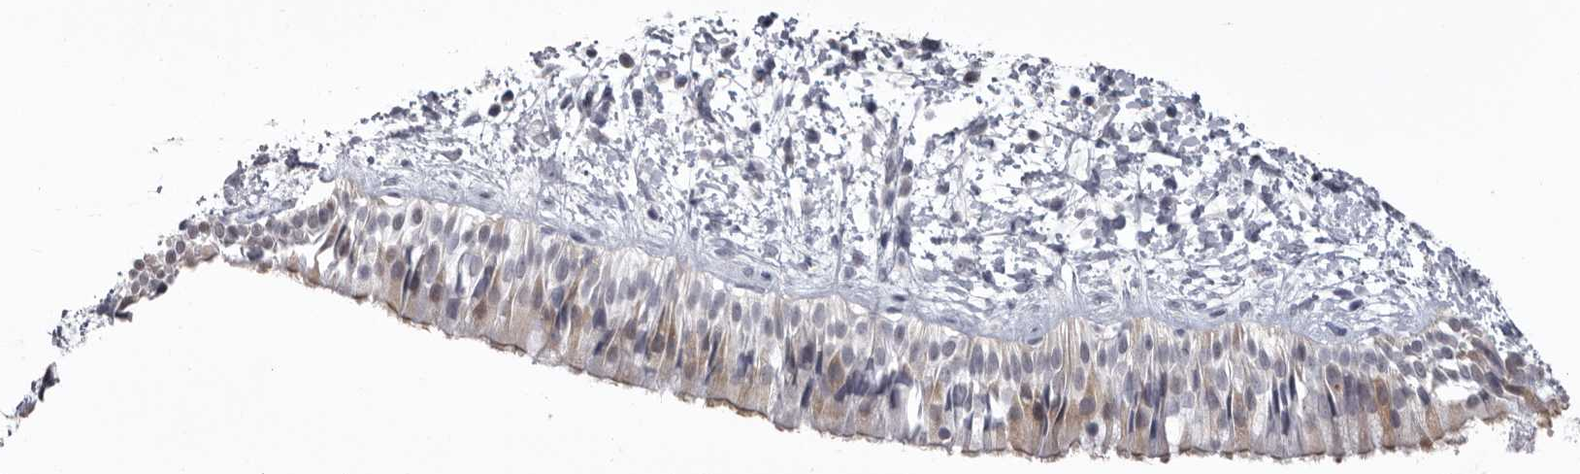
{"staining": {"intensity": "weak", "quantity": "<25%", "location": "cytoplasmic/membranous"}, "tissue": "nasopharynx", "cell_type": "Respiratory epithelial cells", "image_type": "normal", "snomed": [{"axis": "morphology", "description": "Normal tissue, NOS"}, {"axis": "topography", "description": "Nasopharynx"}], "caption": "This is a photomicrograph of IHC staining of normal nasopharynx, which shows no expression in respiratory epithelial cells. (Immunohistochemistry (ihc), brightfield microscopy, high magnification).", "gene": "MDH1", "patient": {"sex": "male", "age": 22}}